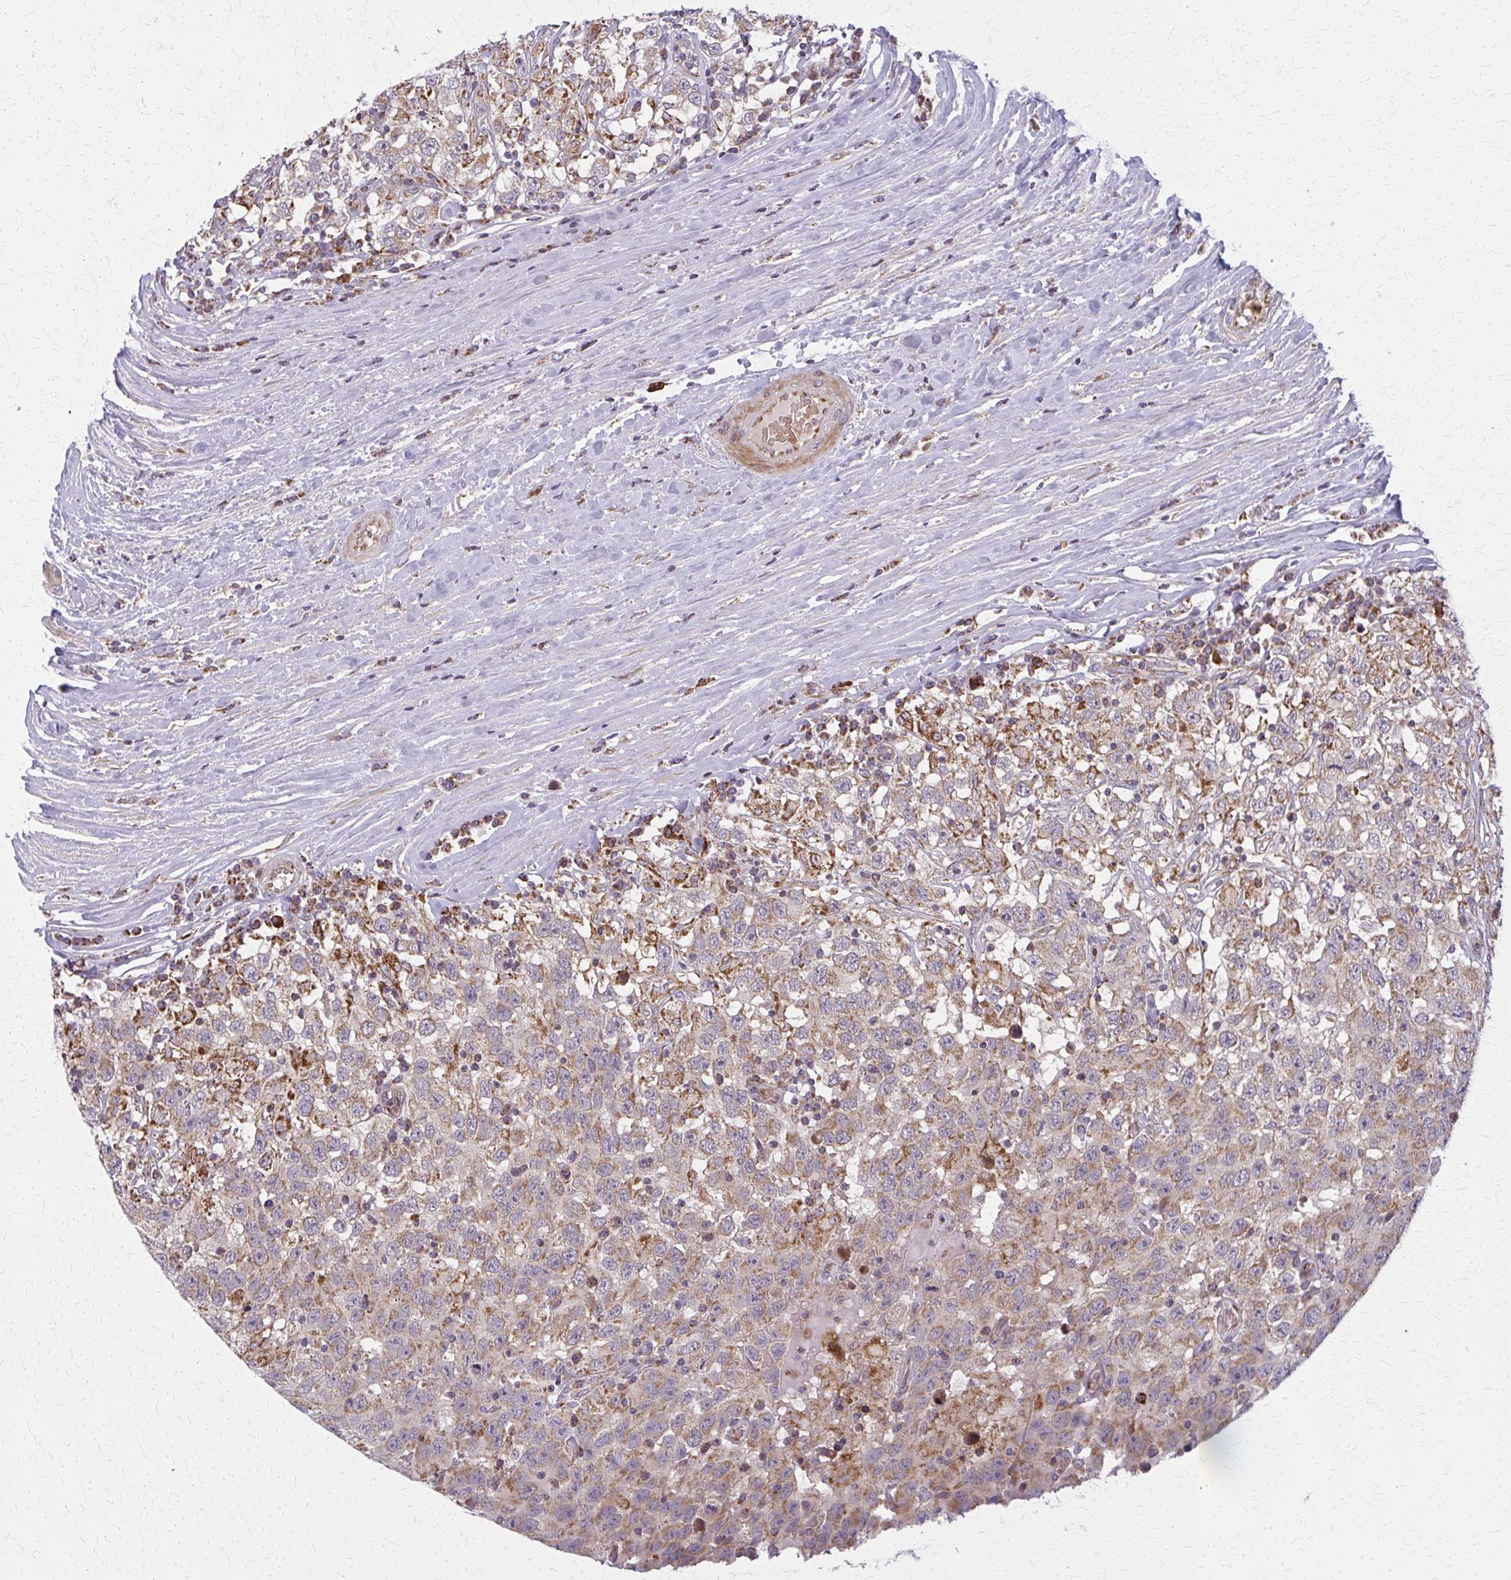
{"staining": {"intensity": "moderate", "quantity": ">75%", "location": "cytoplasmic/membranous"}, "tissue": "testis cancer", "cell_type": "Tumor cells", "image_type": "cancer", "snomed": [{"axis": "morphology", "description": "Seminoma, NOS"}, {"axis": "topography", "description": "Testis"}], "caption": "High-power microscopy captured an immunohistochemistry (IHC) image of testis seminoma, revealing moderate cytoplasmic/membranous staining in approximately >75% of tumor cells.", "gene": "MCCC1", "patient": {"sex": "male", "age": 41}}